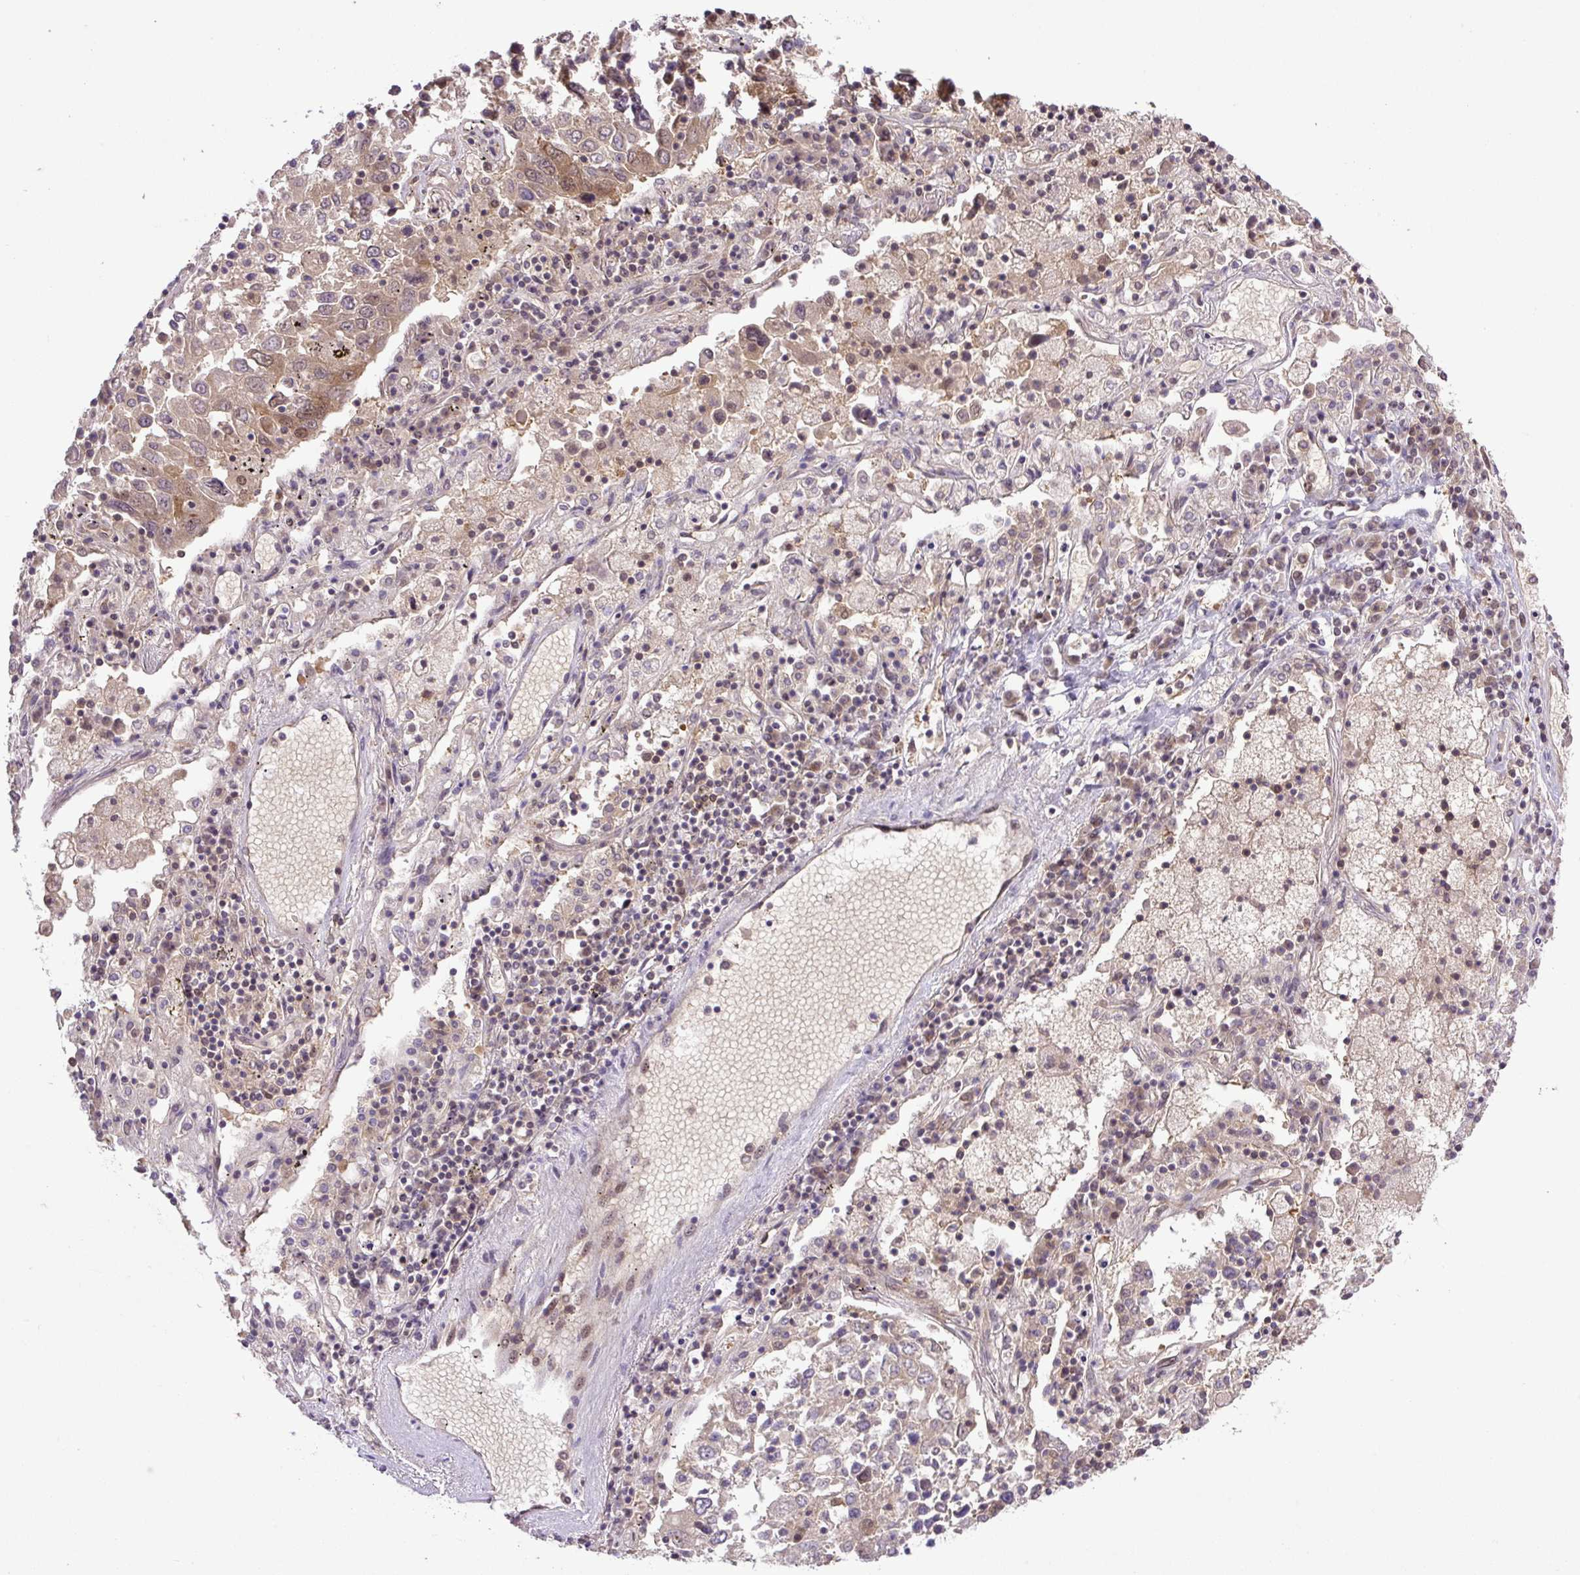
{"staining": {"intensity": "moderate", "quantity": "<25%", "location": "nuclear"}, "tissue": "lung cancer", "cell_type": "Tumor cells", "image_type": "cancer", "snomed": [{"axis": "morphology", "description": "Squamous cell carcinoma, NOS"}, {"axis": "topography", "description": "Lung"}], "caption": "Lung cancer (squamous cell carcinoma) stained with a brown dye shows moderate nuclear positive positivity in about <25% of tumor cells.", "gene": "SGTA", "patient": {"sex": "male", "age": 65}}